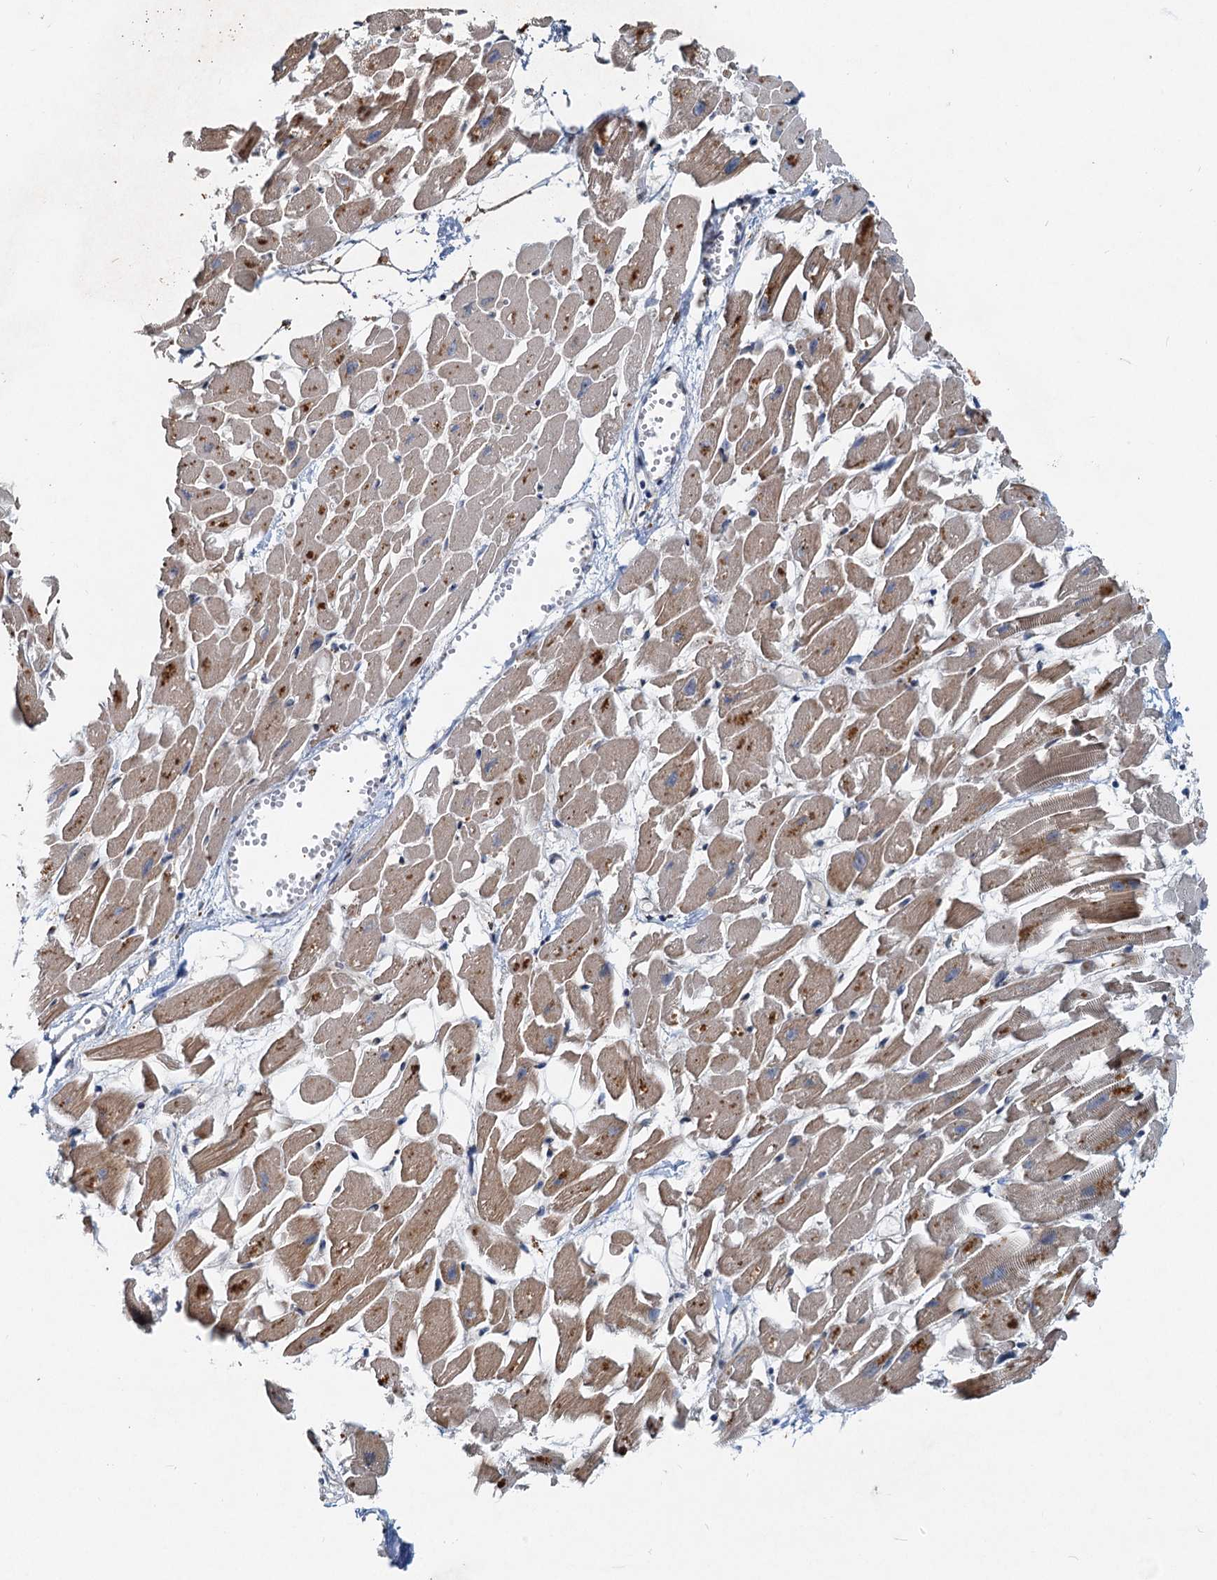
{"staining": {"intensity": "moderate", "quantity": ">75%", "location": "cytoplasmic/membranous"}, "tissue": "heart muscle", "cell_type": "Cardiomyocytes", "image_type": "normal", "snomed": [{"axis": "morphology", "description": "Normal tissue, NOS"}, {"axis": "topography", "description": "Heart"}], "caption": "Immunohistochemistry (IHC) (DAB) staining of normal heart muscle demonstrates moderate cytoplasmic/membranous protein expression in approximately >75% of cardiomyocytes. Using DAB (brown) and hematoxylin (blue) stains, captured at high magnification using brightfield microscopy.", "gene": "CEP68", "patient": {"sex": "female", "age": 64}}